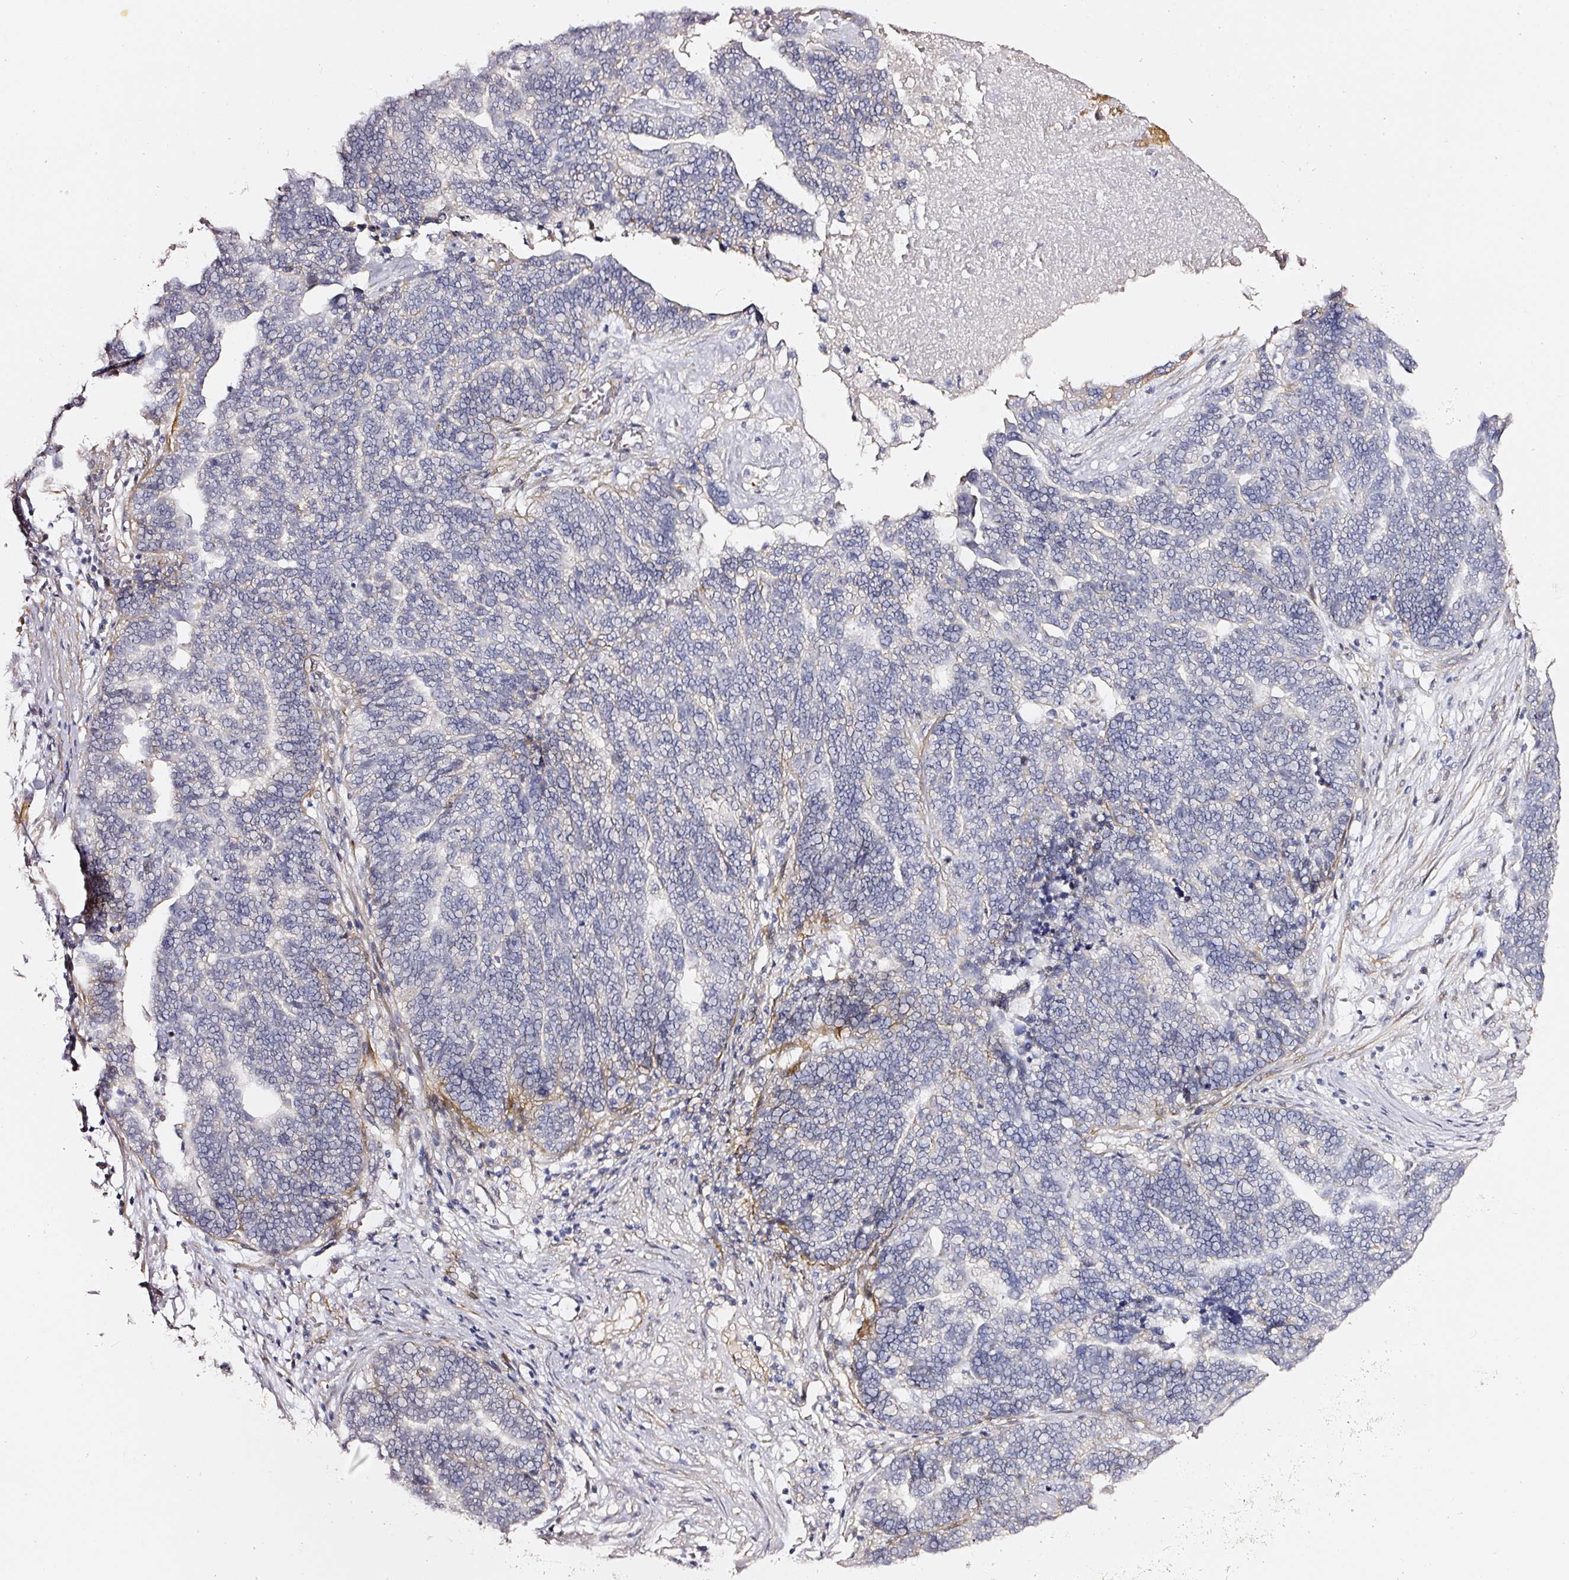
{"staining": {"intensity": "negative", "quantity": "none", "location": "none"}, "tissue": "ovarian cancer", "cell_type": "Tumor cells", "image_type": "cancer", "snomed": [{"axis": "morphology", "description": "Cystadenocarcinoma, serous, NOS"}, {"axis": "topography", "description": "Ovary"}], "caption": "A high-resolution photomicrograph shows immunohistochemistry staining of ovarian cancer, which shows no significant staining in tumor cells. Brightfield microscopy of immunohistochemistry stained with DAB (3,3'-diaminobenzidine) (brown) and hematoxylin (blue), captured at high magnification.", "gene": "TOGARAM1", "patient": {"sex": "female", "age": 59}}